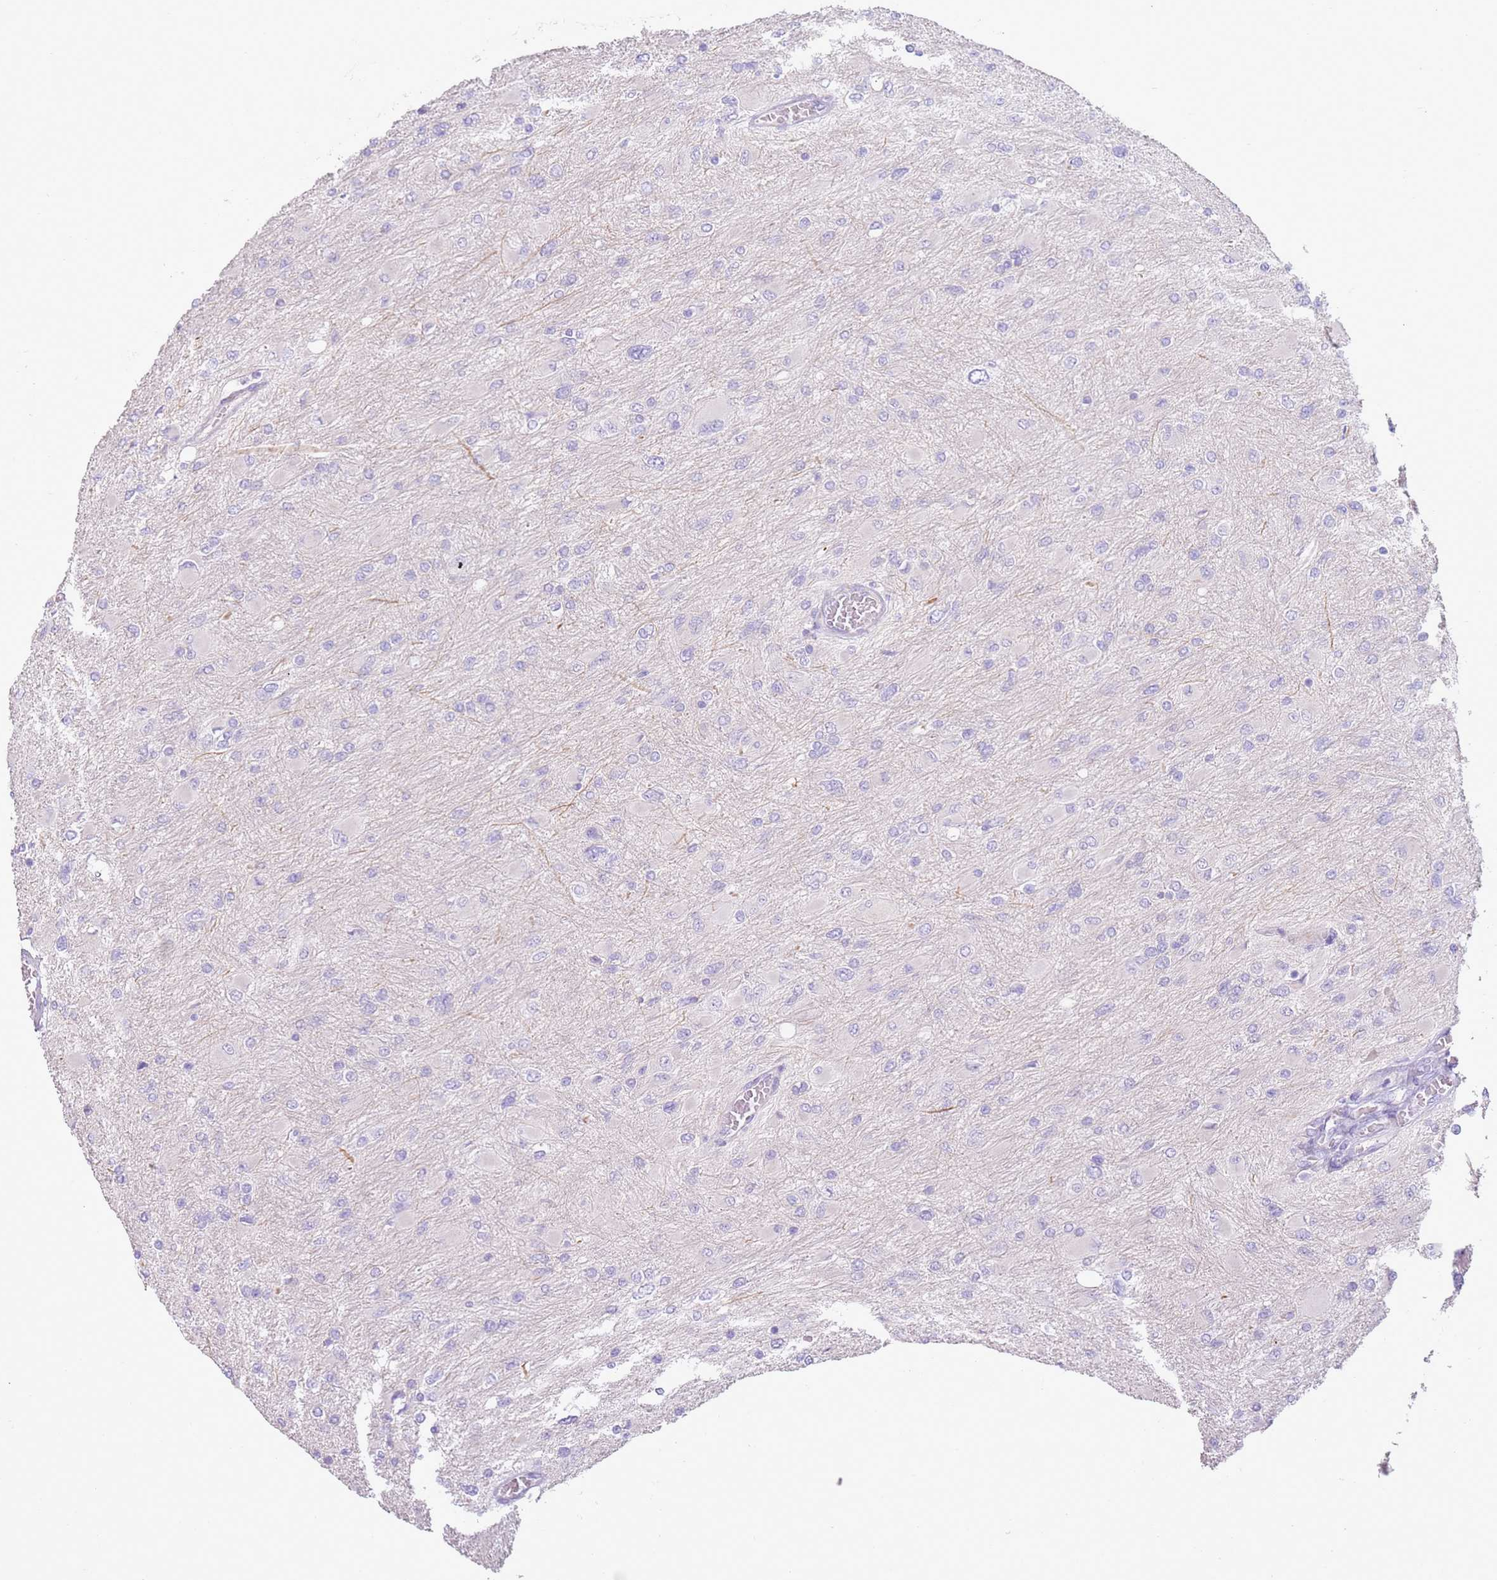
{"staining": {"intensity": "negative", "quantity": "none", "location": "none"}, "tissue": "glioma", "cell_type": "Tumor cells", "image_type": "cancer", "snomed": [{"axis": "morphology", "description": "Glioma, malignant, High grade"}, {"axis": "topography", "description": "Cerebral cortex"}], "caption": "Immunohistochemistry of human high-grade glioma (malignant) reveals no expression in tumor cells.", "gene": "ZNF239", "patient": {"sex": "female", "age": 36}}